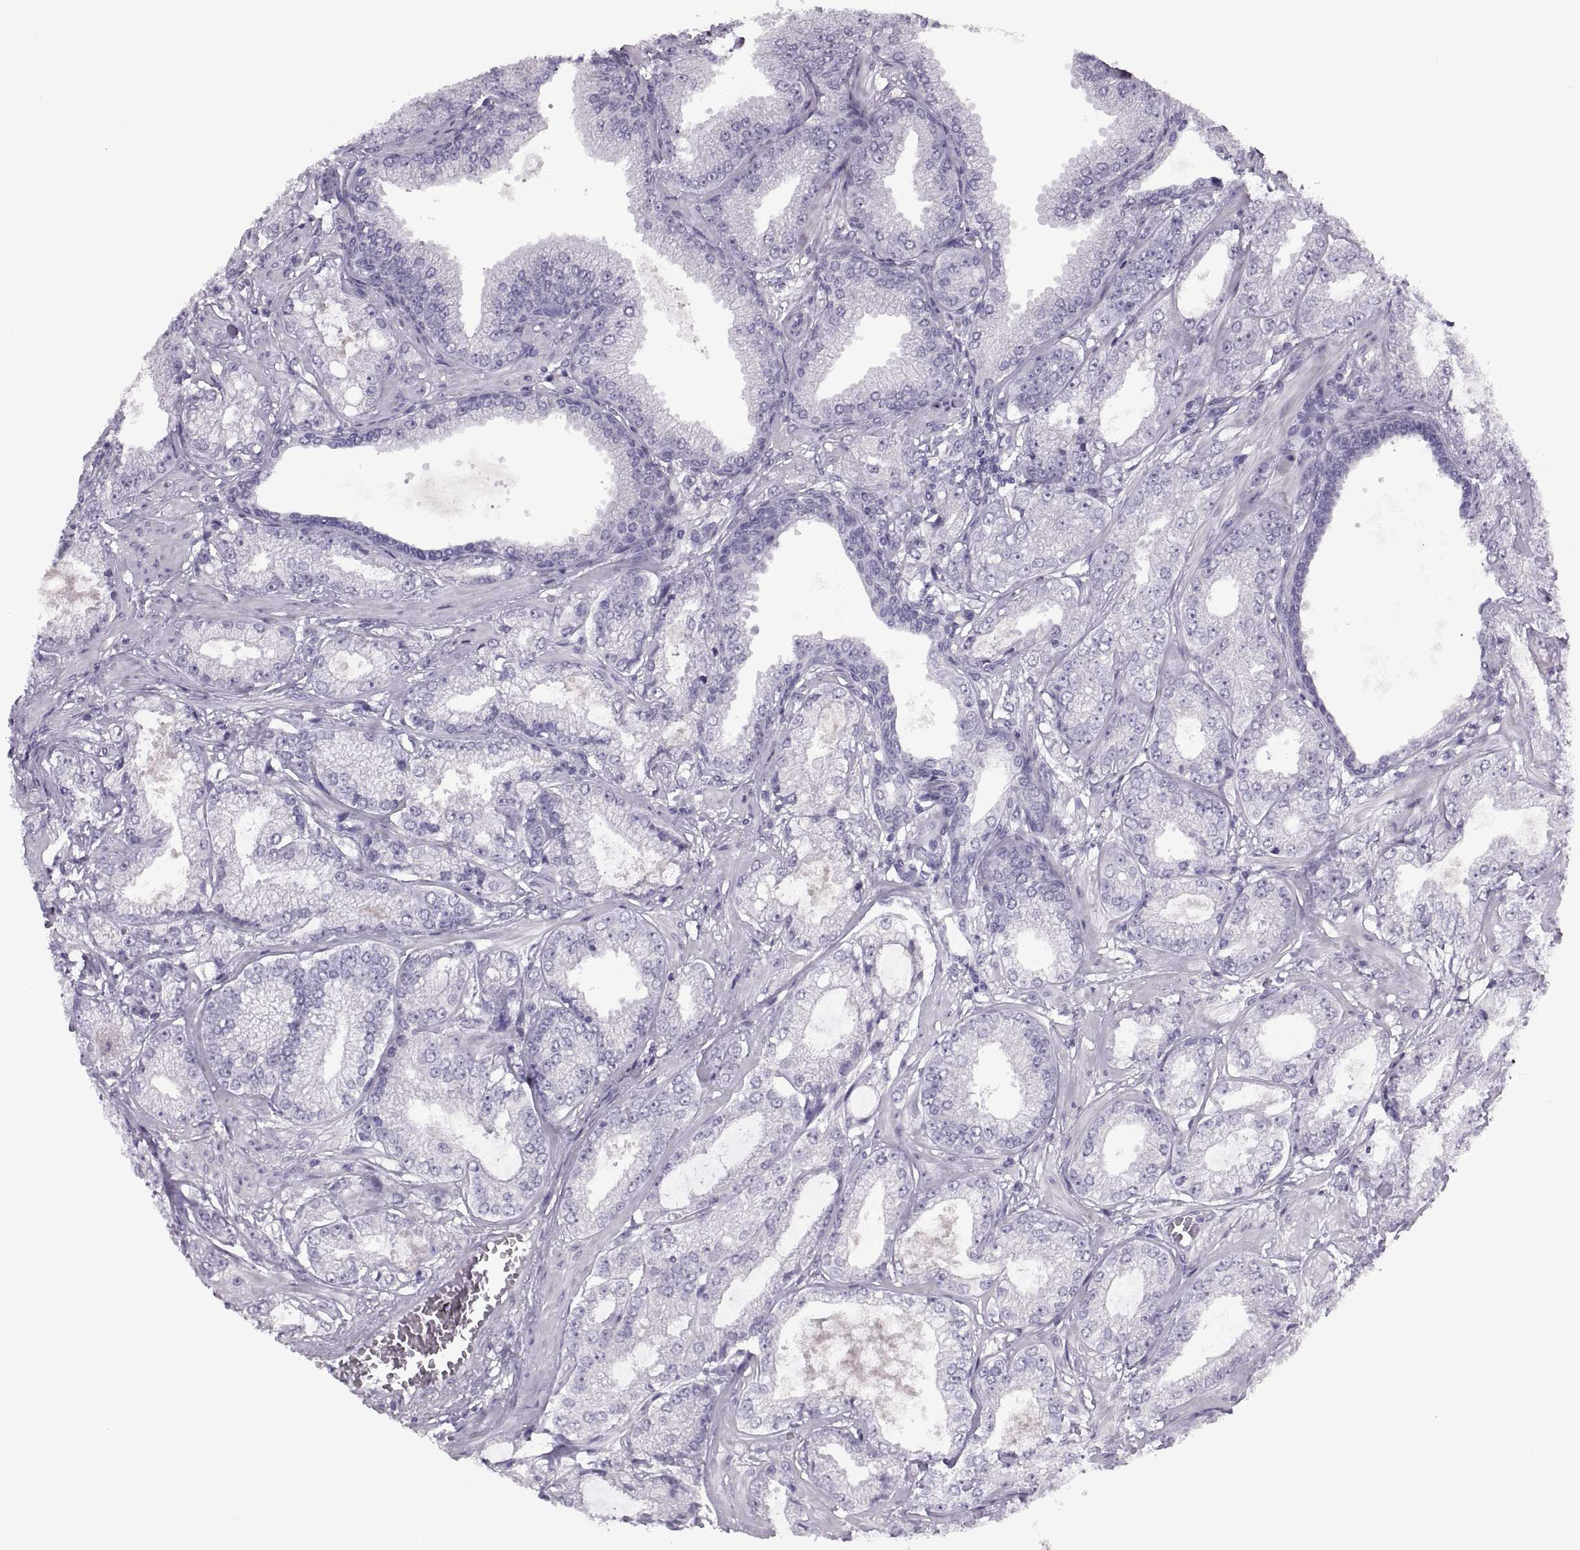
{"staining": {"intensity": "negative", "quantity": "none", "location": "none"}, "tissue": "prostate cancer", "cell_type": "Tumor cells", "image_type": "cancer", "snomed": [{"axis": "morphology", "description": "Adenocarcinoma, NOS"}, {"axis": "topography", "description": "Prostate"}], "caption": "DAB immunohistochemical staining of human adenocarcinoma (prostate) shows no significant positivity in tumor cells. (DAB (3,3'-diaminobenzidine) immunohistochemistry (IHC) with hematoxylin counter stain).", "gene": "FAM24A", "patient": {"sex": "male", "age": 64}}